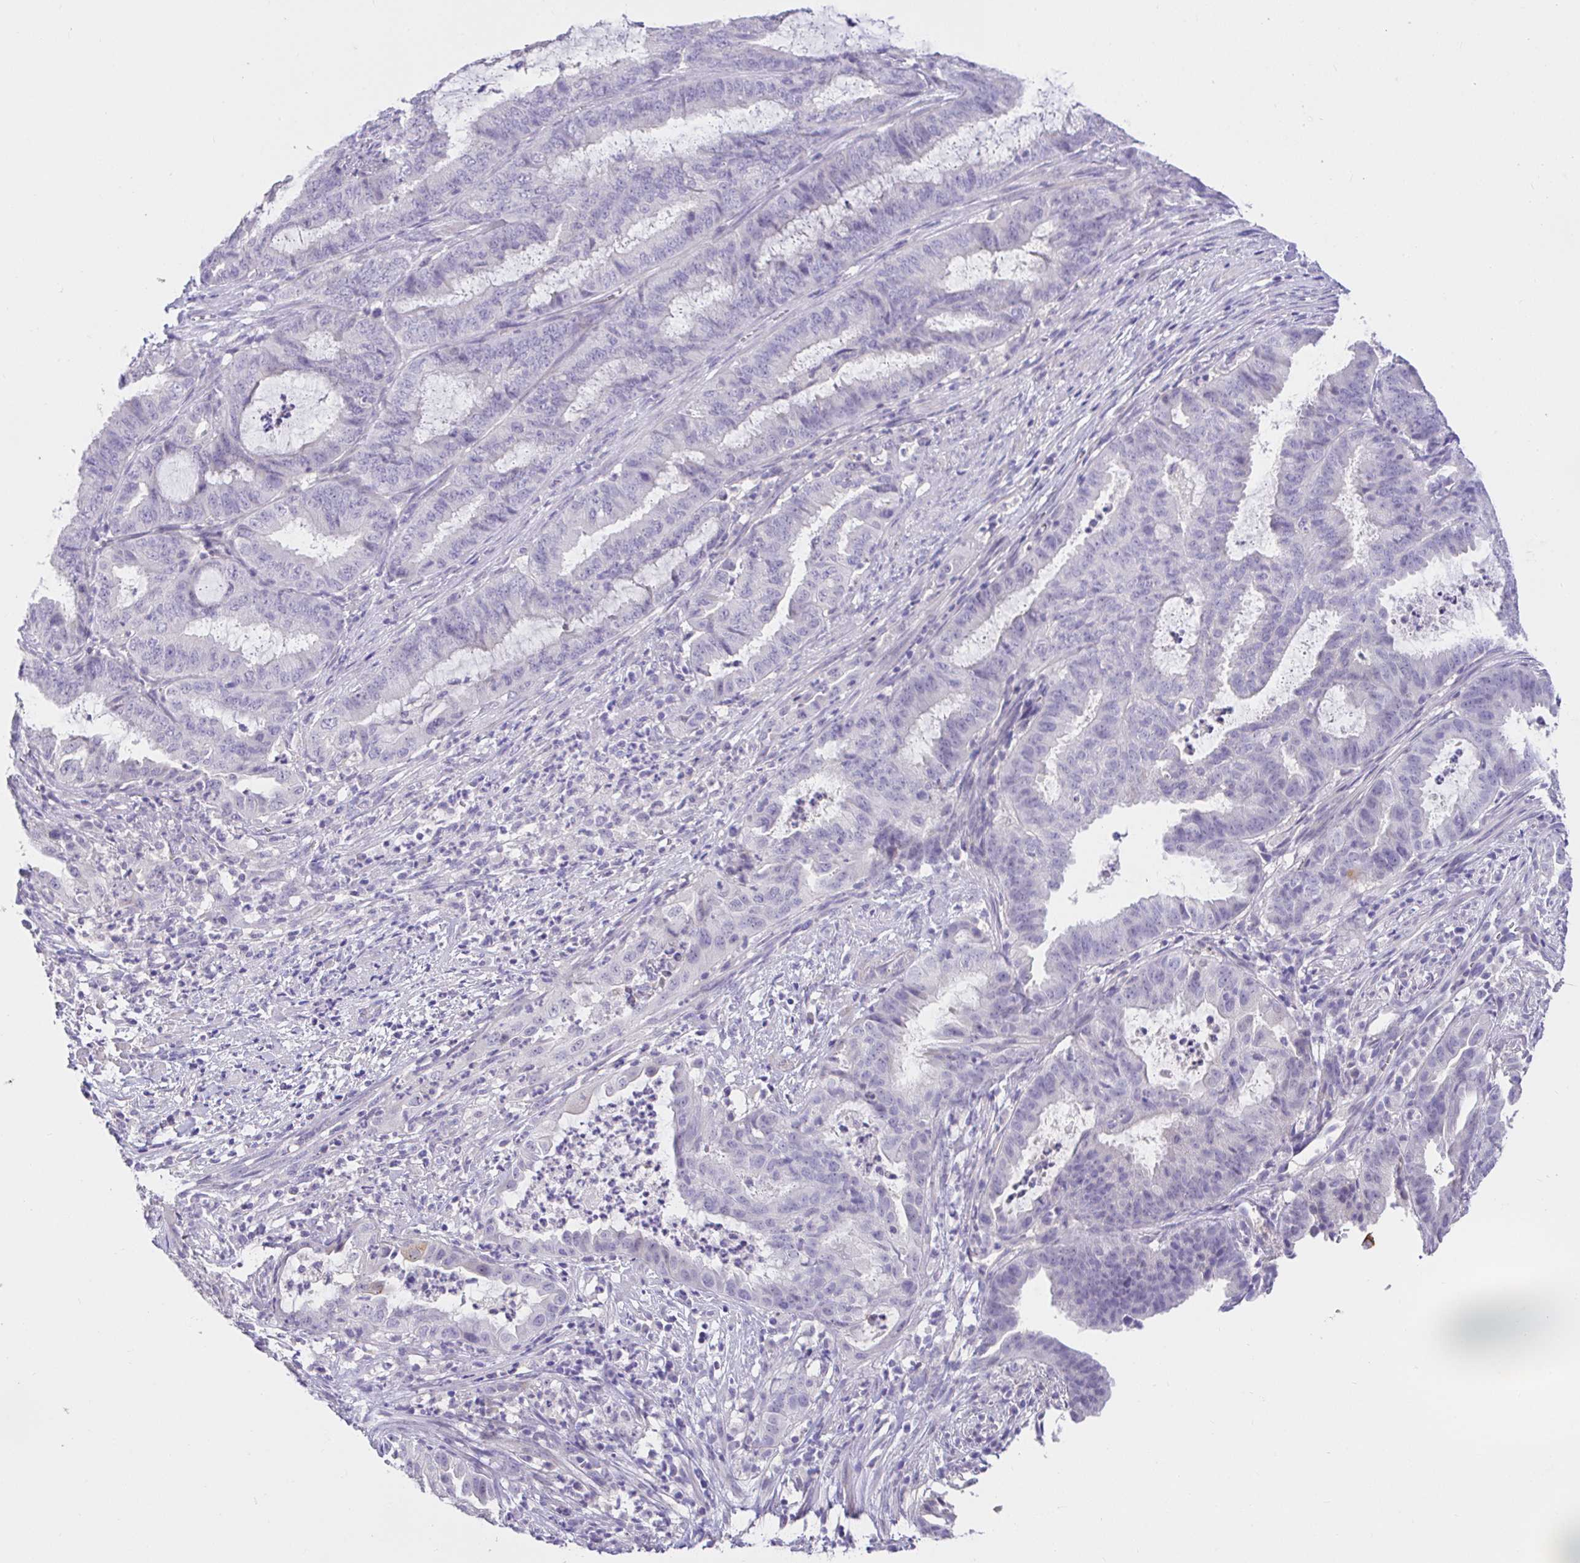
{"staining": {"intensity": "negative", "quantity": "none", "location": "none"}, "tissue": "endometrial cancer", "cell_type": "Tumor cells", "image_type": "cancer", "snomed": [{"axis": "morphology", "description": "Adenocarcinoma, NOS"}, {"axis": "topography", "description": "Endometrium"}], "caption": "Immunohistochemical staining of human adenocarcinoma (endometrial) displays no significant positivity in tumor cells.", "gene": "CDO1", "patient": {"sex": "female", "age": 51}}